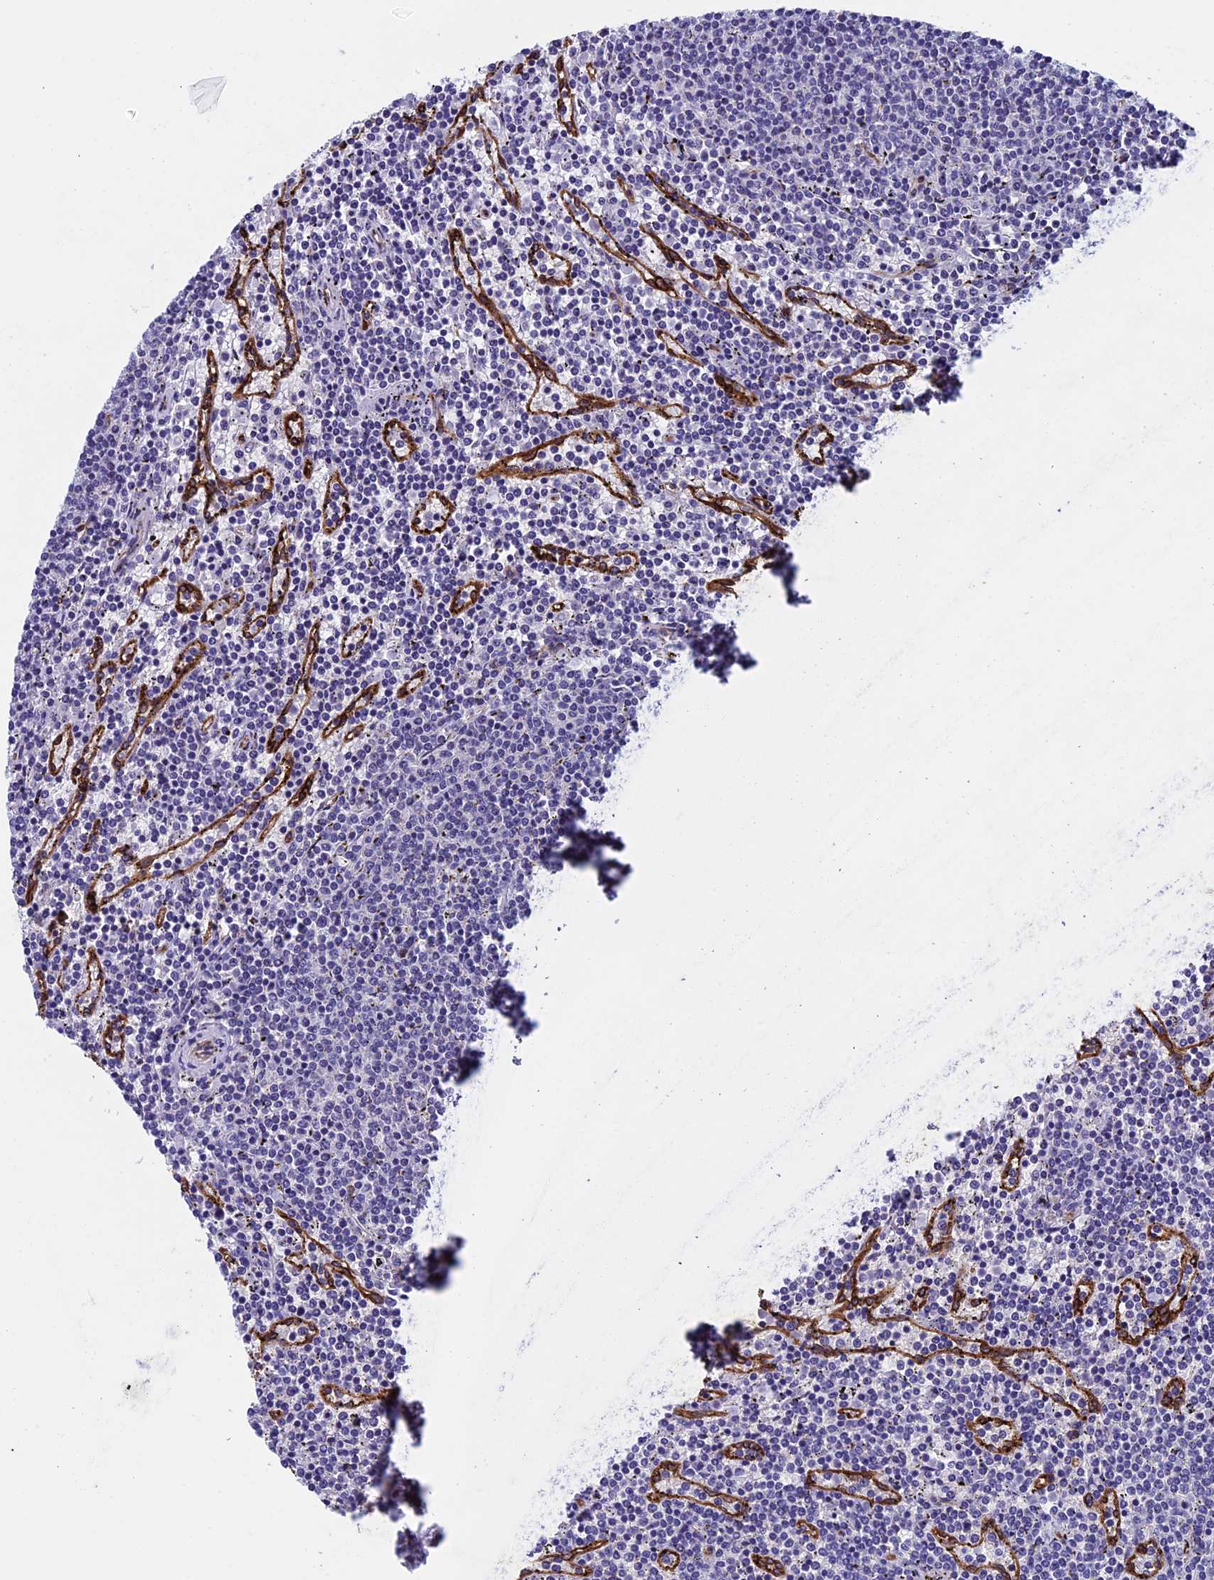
{"staining": {"intensity": "negative", "quantity": "none", "location": "none"}, "tissue": "lymphoma", "cell_type": "Tumor cells", "image_type": "cancer", "snomed": [{"axis": "morphology", "description": "Malignant lymphoma, non-Hodgkin's type, Low grade"}, {"axis": "topography", "description": "Spleen"}], "caption": "Human lymphoma stained for a protein using immunohistochemistry (IHC) displays no positivity in tumor cells.", "gene": "INSYN1", "patient": {"sex": "female", "age": 50}}